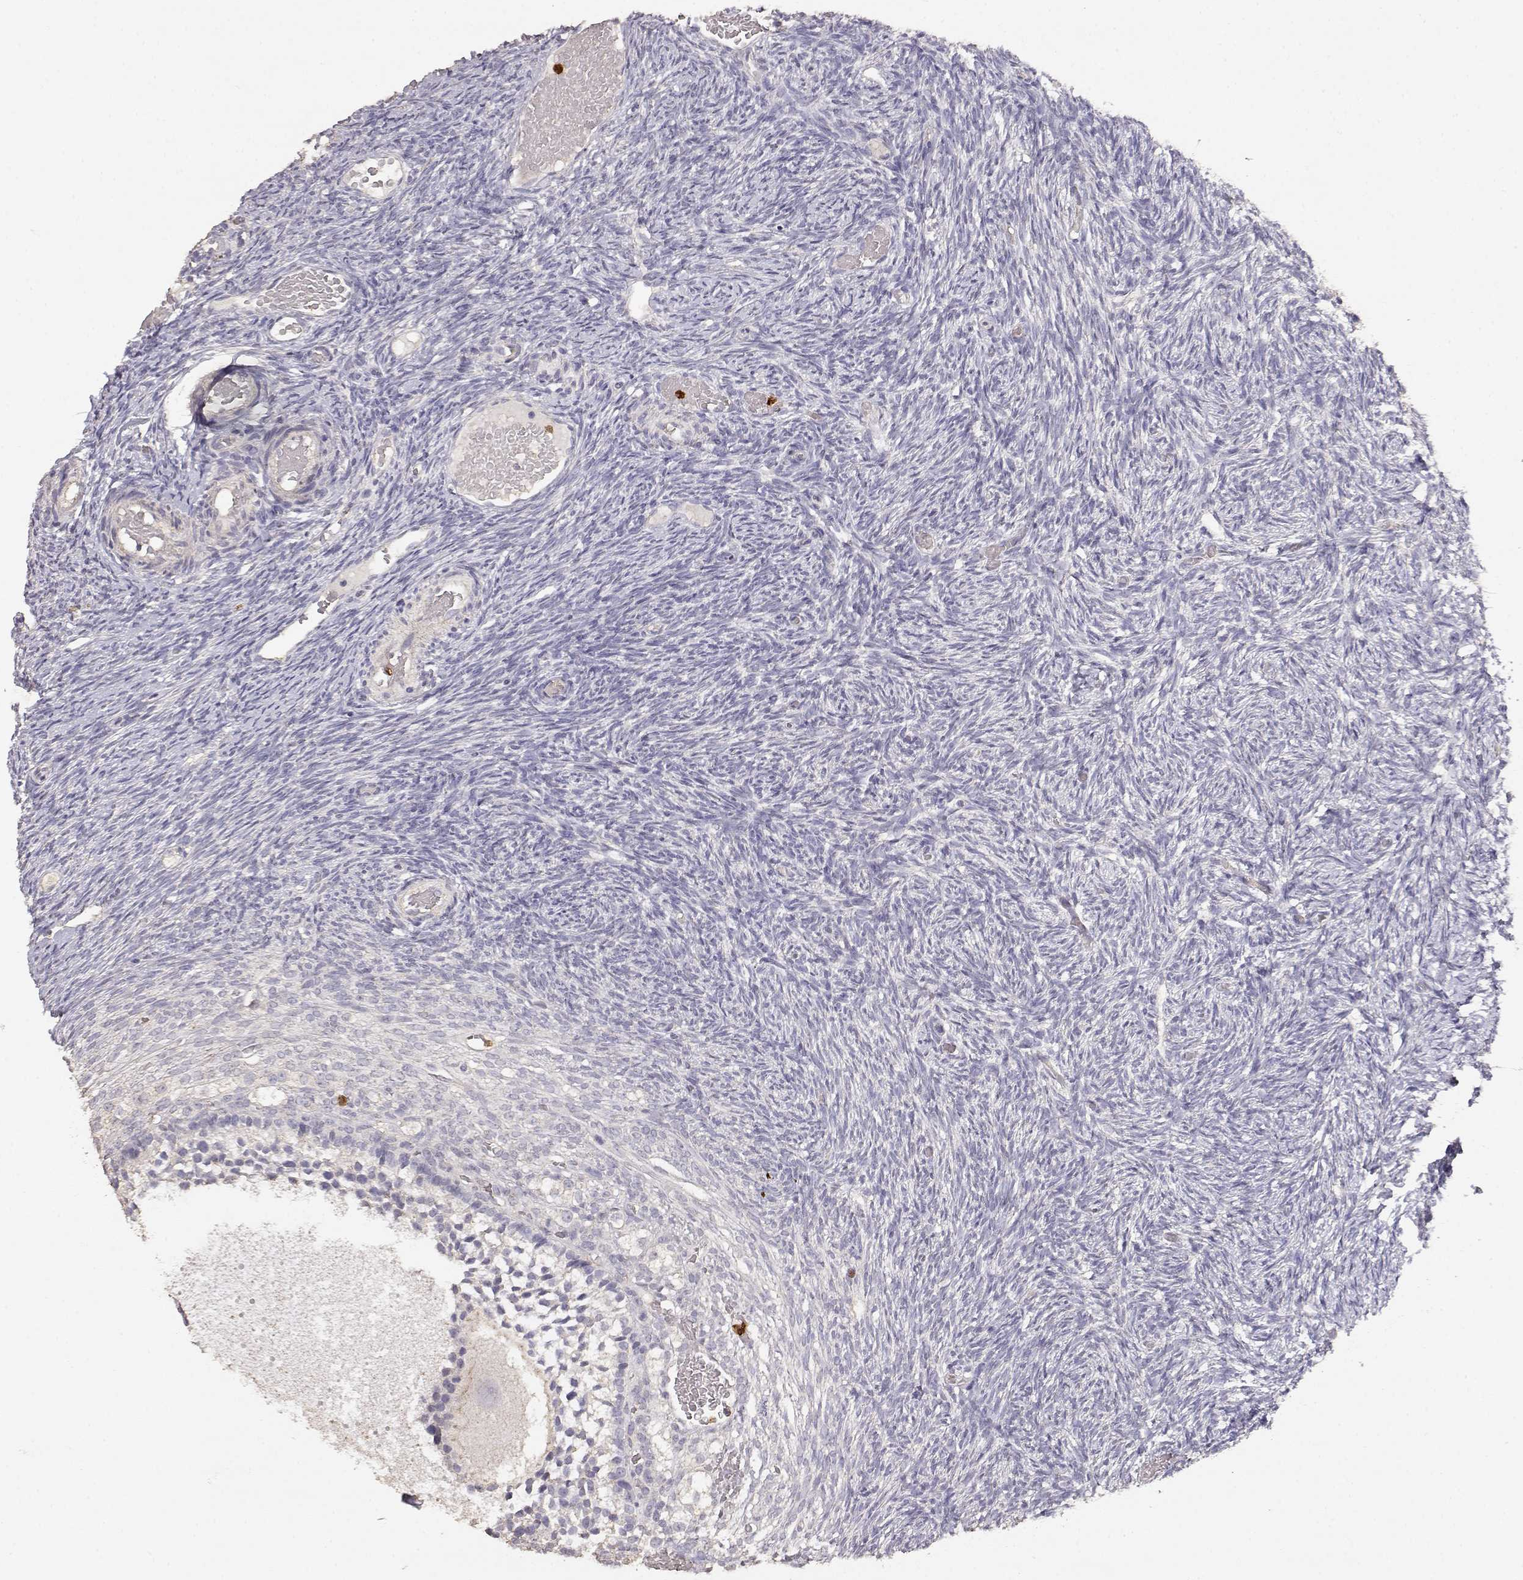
{"staining": {"intensity": "negative", "quantity": "none", "location": "none"}, "tissue": "ovary", "cell_type": "Follicle cells", "image_type": "normal", "snomed": [{"axis": "morphology", "description": "Normal tissue, NOS"}, {"axis": "topography", "description": "Ovary"}], "caption": "Photomicrograph shows no significant protein positivity in follicle cells of unremarkable ovary. Nuclei are stained in blue.", "gene": "TNFRSF10C", "patient": {"sex": "female", "age": 39}}